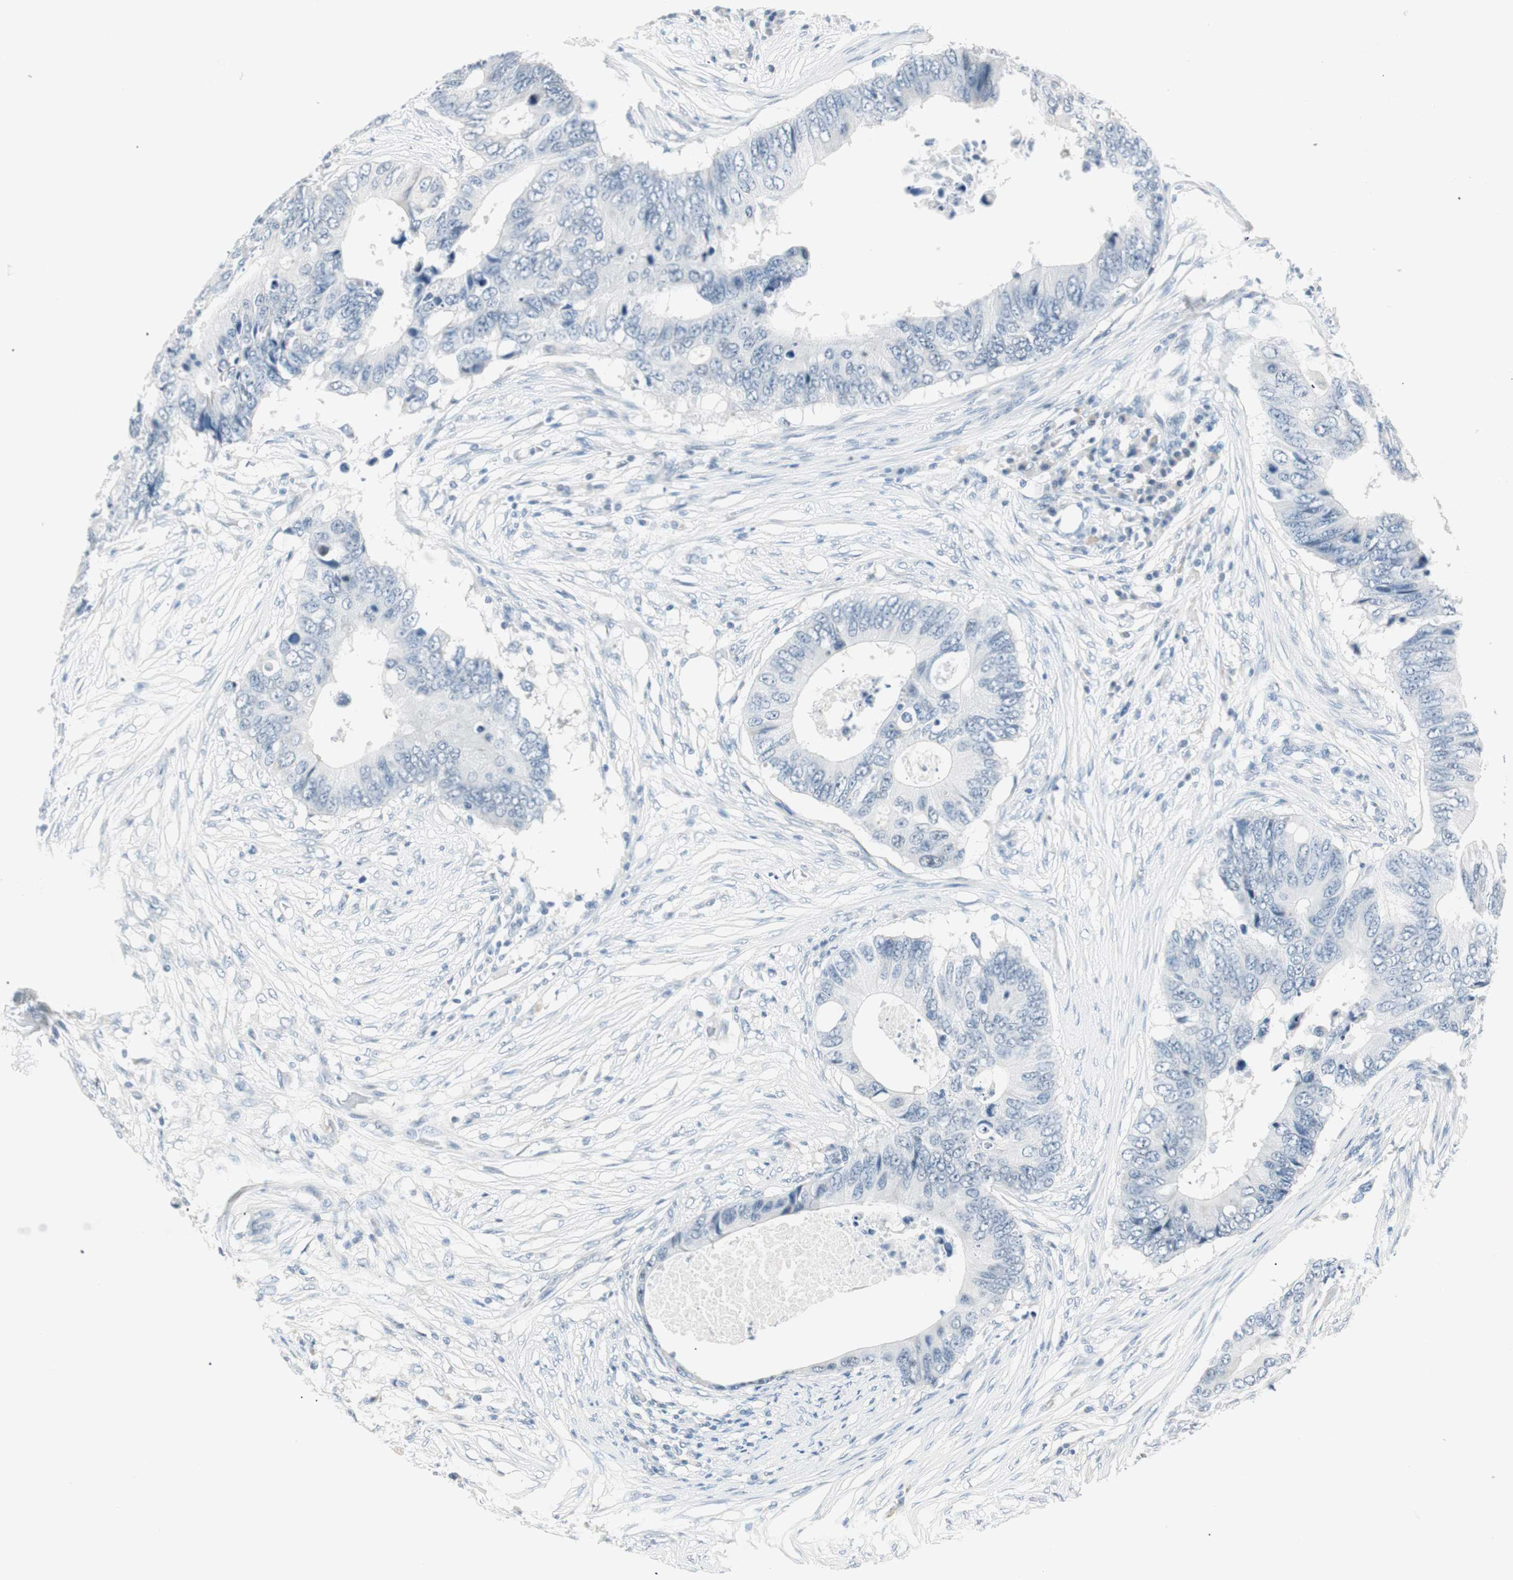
{"staining": {"intensity": "negative", "quantity": "none", "location": "none"}, "tissue": "colorectal cancer", "cell_type": "Tumor cells", "image_type": "cancer", "snomed": [{"axis": "morphology", "description": "Adenocarcinoma, NOS"}, {"axis": "topography", "description": "Colon"}], "caption": "This is an immunohistochemistry (IHC) photomicrograph of colorectal adenocarcinoma. There is no expression in tumor cells.", "gene": "HOXB13", "patient": {"sex": "male", "age": 71}}